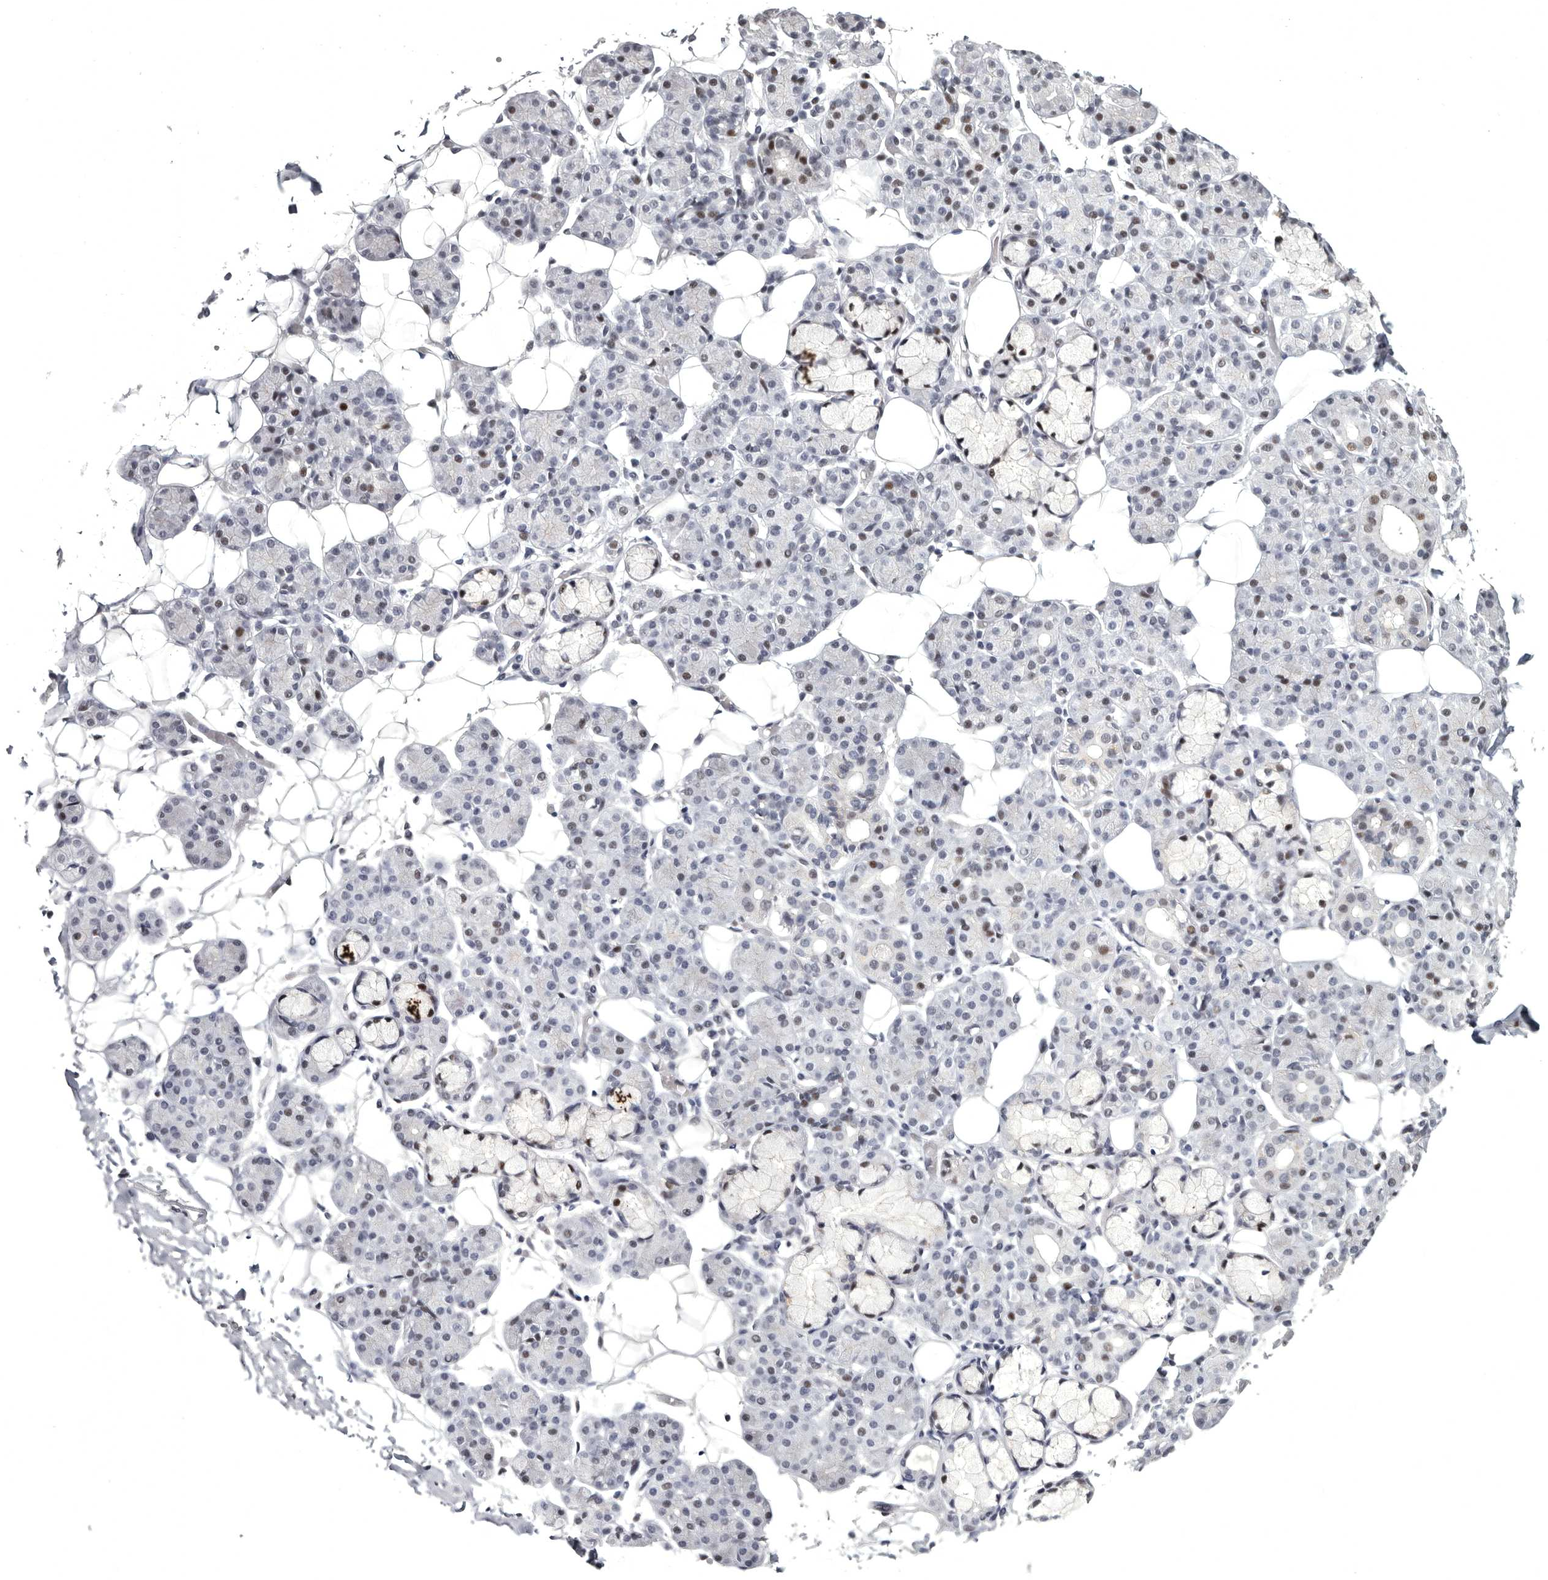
{"staining": {"intensity": "moderate", "quantity": "<25%", "location": "nuclear"}, "tissue": "salivary gland", "cell_type": "Glandular cells", "image_type": "normal", "snomed": [{"axis": "morphology", "description": "Normal tissue, NOS"}, {"axis": "topography", "description": "Salivary gland"}], "caption": "An image of salivary gland stained for a protein displays moderate nuclear brown staining in glandular cells. Using DAB (brown) and hematoxylin (blue) stains, captured at high magnification using brightfield microscopy.", "gene": "WRAP73", "patient": {"sex": "male", "age": 63}}